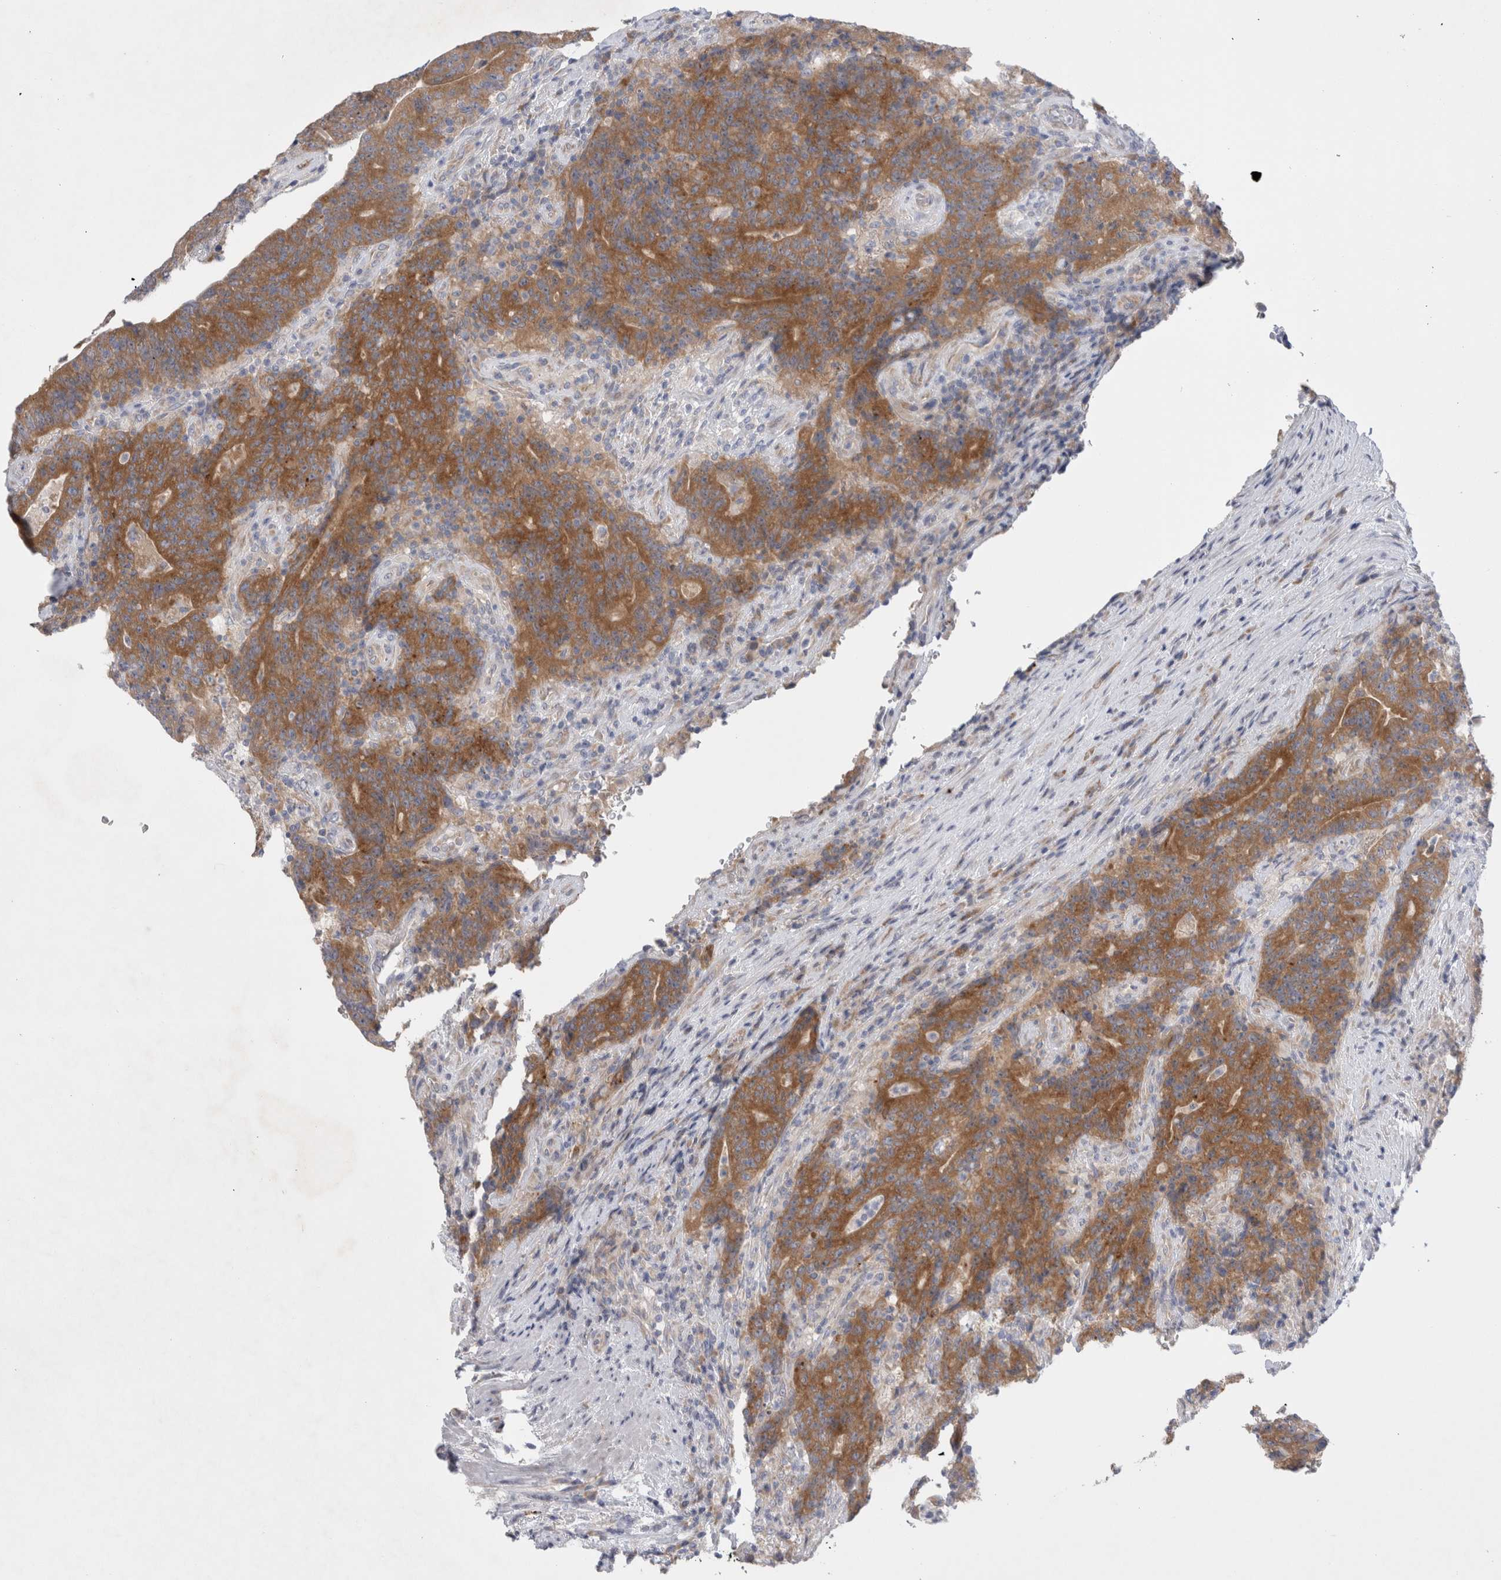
{"staining": {"intensity": "strong", "quantity": ">75%", "location": "cytoplasmic/membranous"}, "tissue": "colorectal cancer", "cell_type": "Tumor cells", "image_type": "cancer", "snomed": [{"axis": "morphology", "description": "Normal tissue, NOS"}, {"axis": "morphology", "description": "Adenocarcinoma, NOS"}, {"axis": "topography", "description": "Colon"}], "caption": "An image showing strong cytoplasmic/membranous expression in about >75% of tumor cells in colorectal adenocarcinoma, as visualized by brown immunohistochemical staining.", "gene": "RBM12B", "patient": {"sex": "female", "age": 75}}